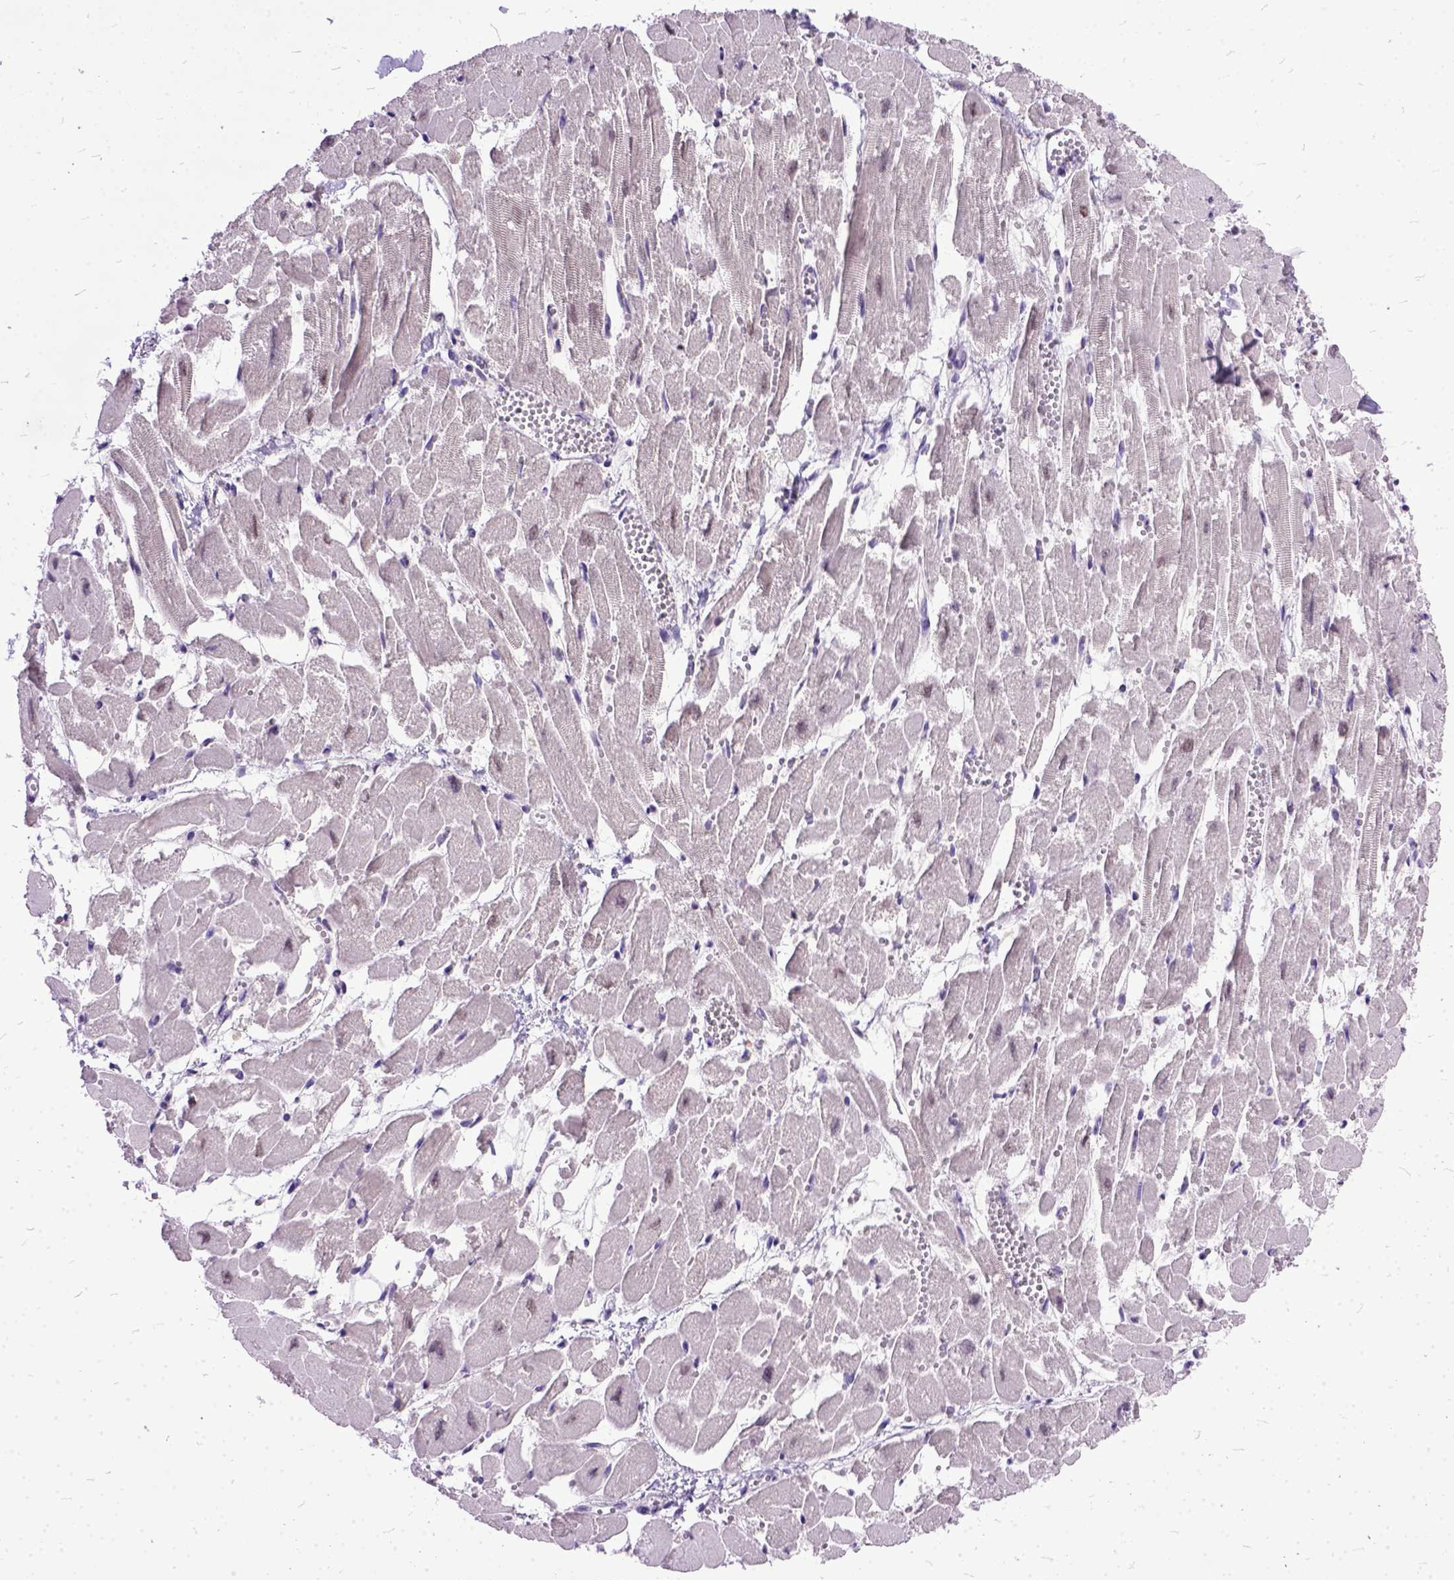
{"staining": {"intensity": "moderate", "quantity": "<25%", "location": "nuclear"}, "tissue": "heart muscle", "cell_type": "Cardiomyocytes", "image_type": "normal", "snomed": [{"axis": "morphology", "description": "Normal tissue, NOS"}, {"axis": "topography", "description": "Heart"}], "caption": "A micrograph of human heart muscle stained for a protein exhibits moderate nuclear brown staining in cardiomyocytes. Nuclei are stained in blue.", "gene": "ORC5", "patient": {"sex": "female", "age": 52}}